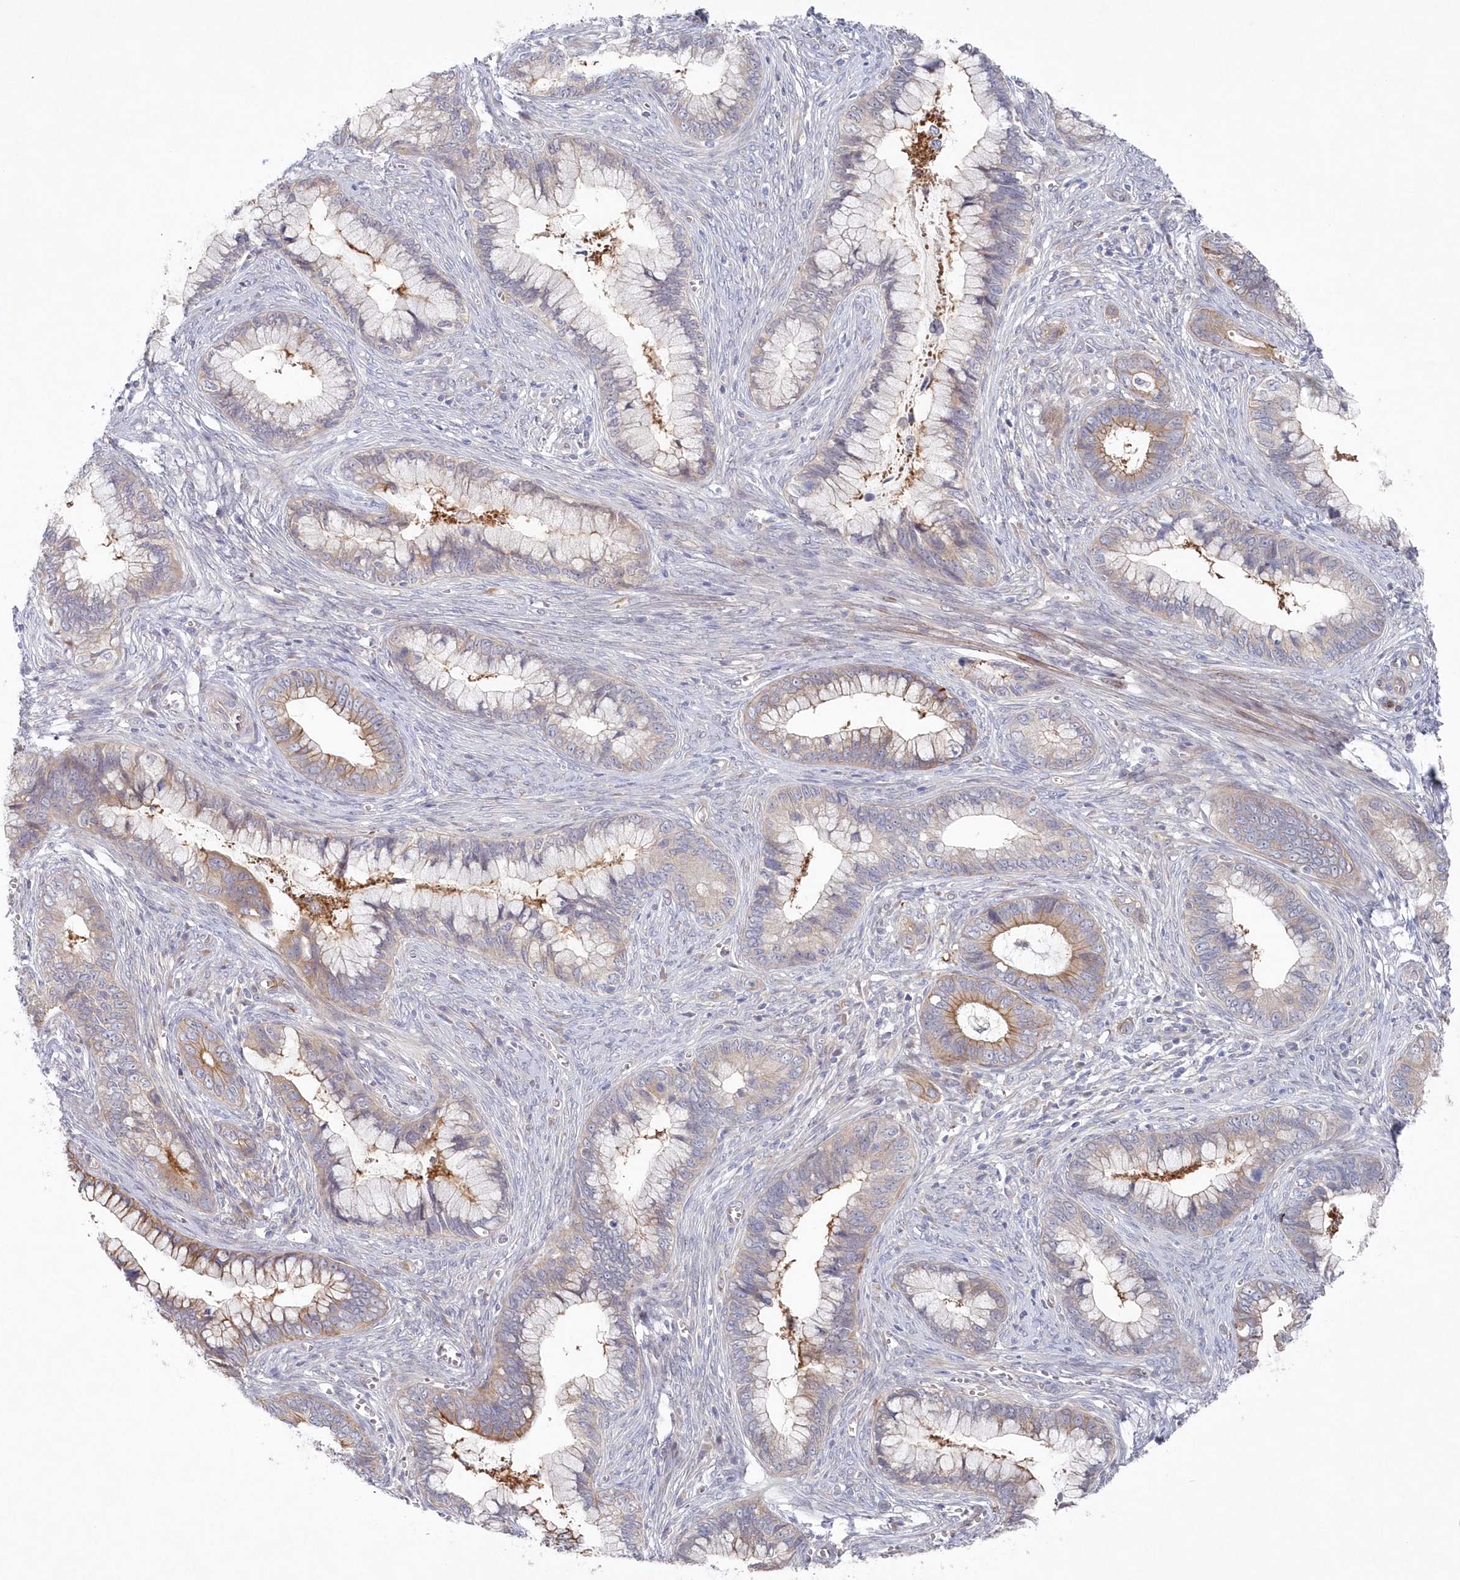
{"staining": {"intensity": "moderate", "quantity": "<25%", "location": "cytoplasmic/membranous"}, "tissue": "cervical cancer", "cell_type": "Tumor cells", "image_type": "cancer", "snomed": [{"axis": "morphology", "description": "Adenocarcinoma, NOS"}, {"axis": "topography", "description": "Cervix"}], "caption": "This micrograph shows IHC staining of cervical cancer (adenocarcinoma), with low moderate cytoplasmic/membranous staining in approximately <25% of tumor cells.", "gene": "KIAA1586", "patient": {"sex": "female", "age": 44}}